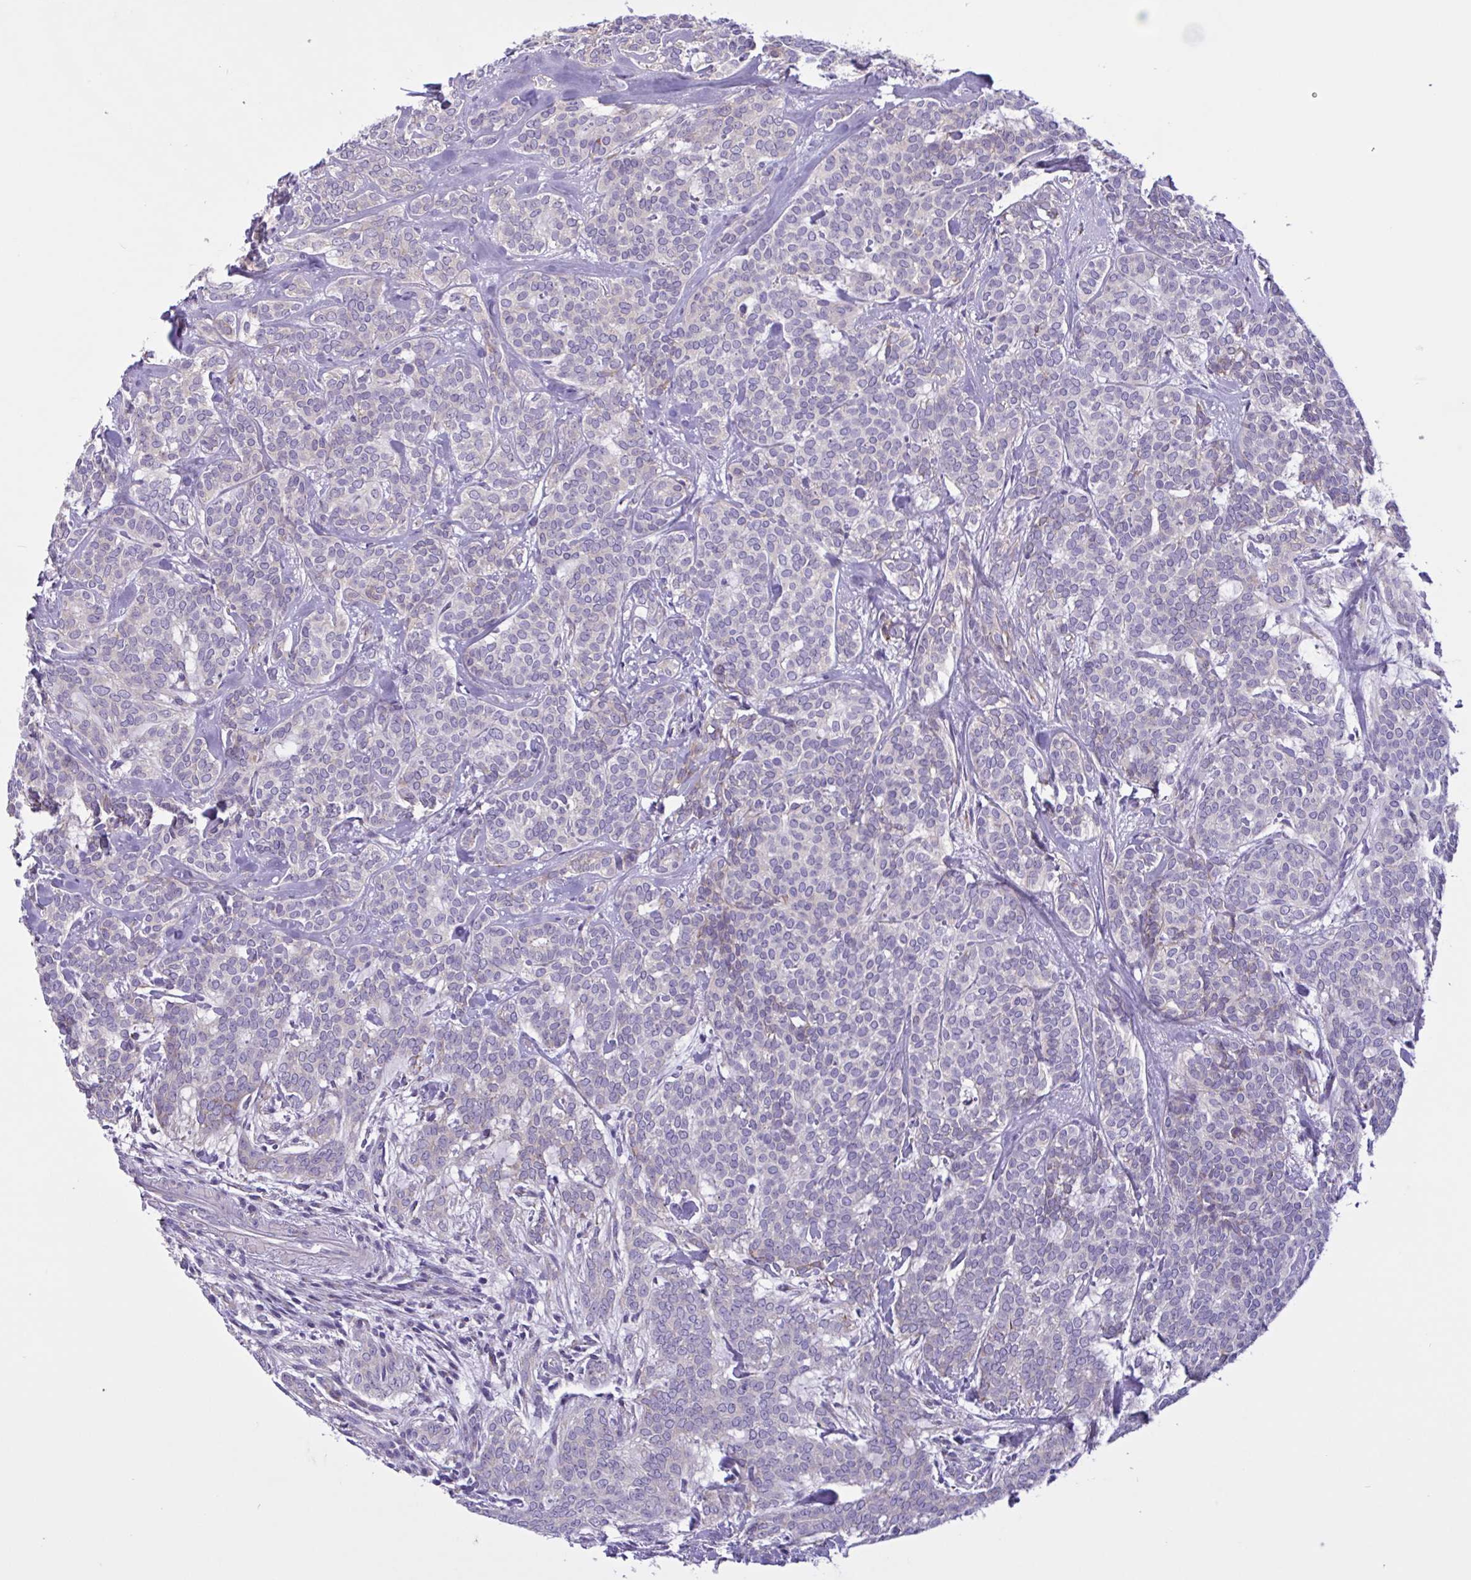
{"staining": {"intensity": "negative", "quantity": "none", "location": "none"}, "tissue": "head and neck cancer", "cell_type": "Tumor cells", "image_type": "cancer", "snomed": [{"axis": "morphology", "description": "Adenocarcinoma, NOS"}, {"axis": "topography", "description": "Head-Neck"}], "caption": "DAB immunohistochemical staining of human head and neck cancer displays no significant staining in tumor cells.", "gene": "DSC3", "patient": {"sex": "female", "age": 57}}